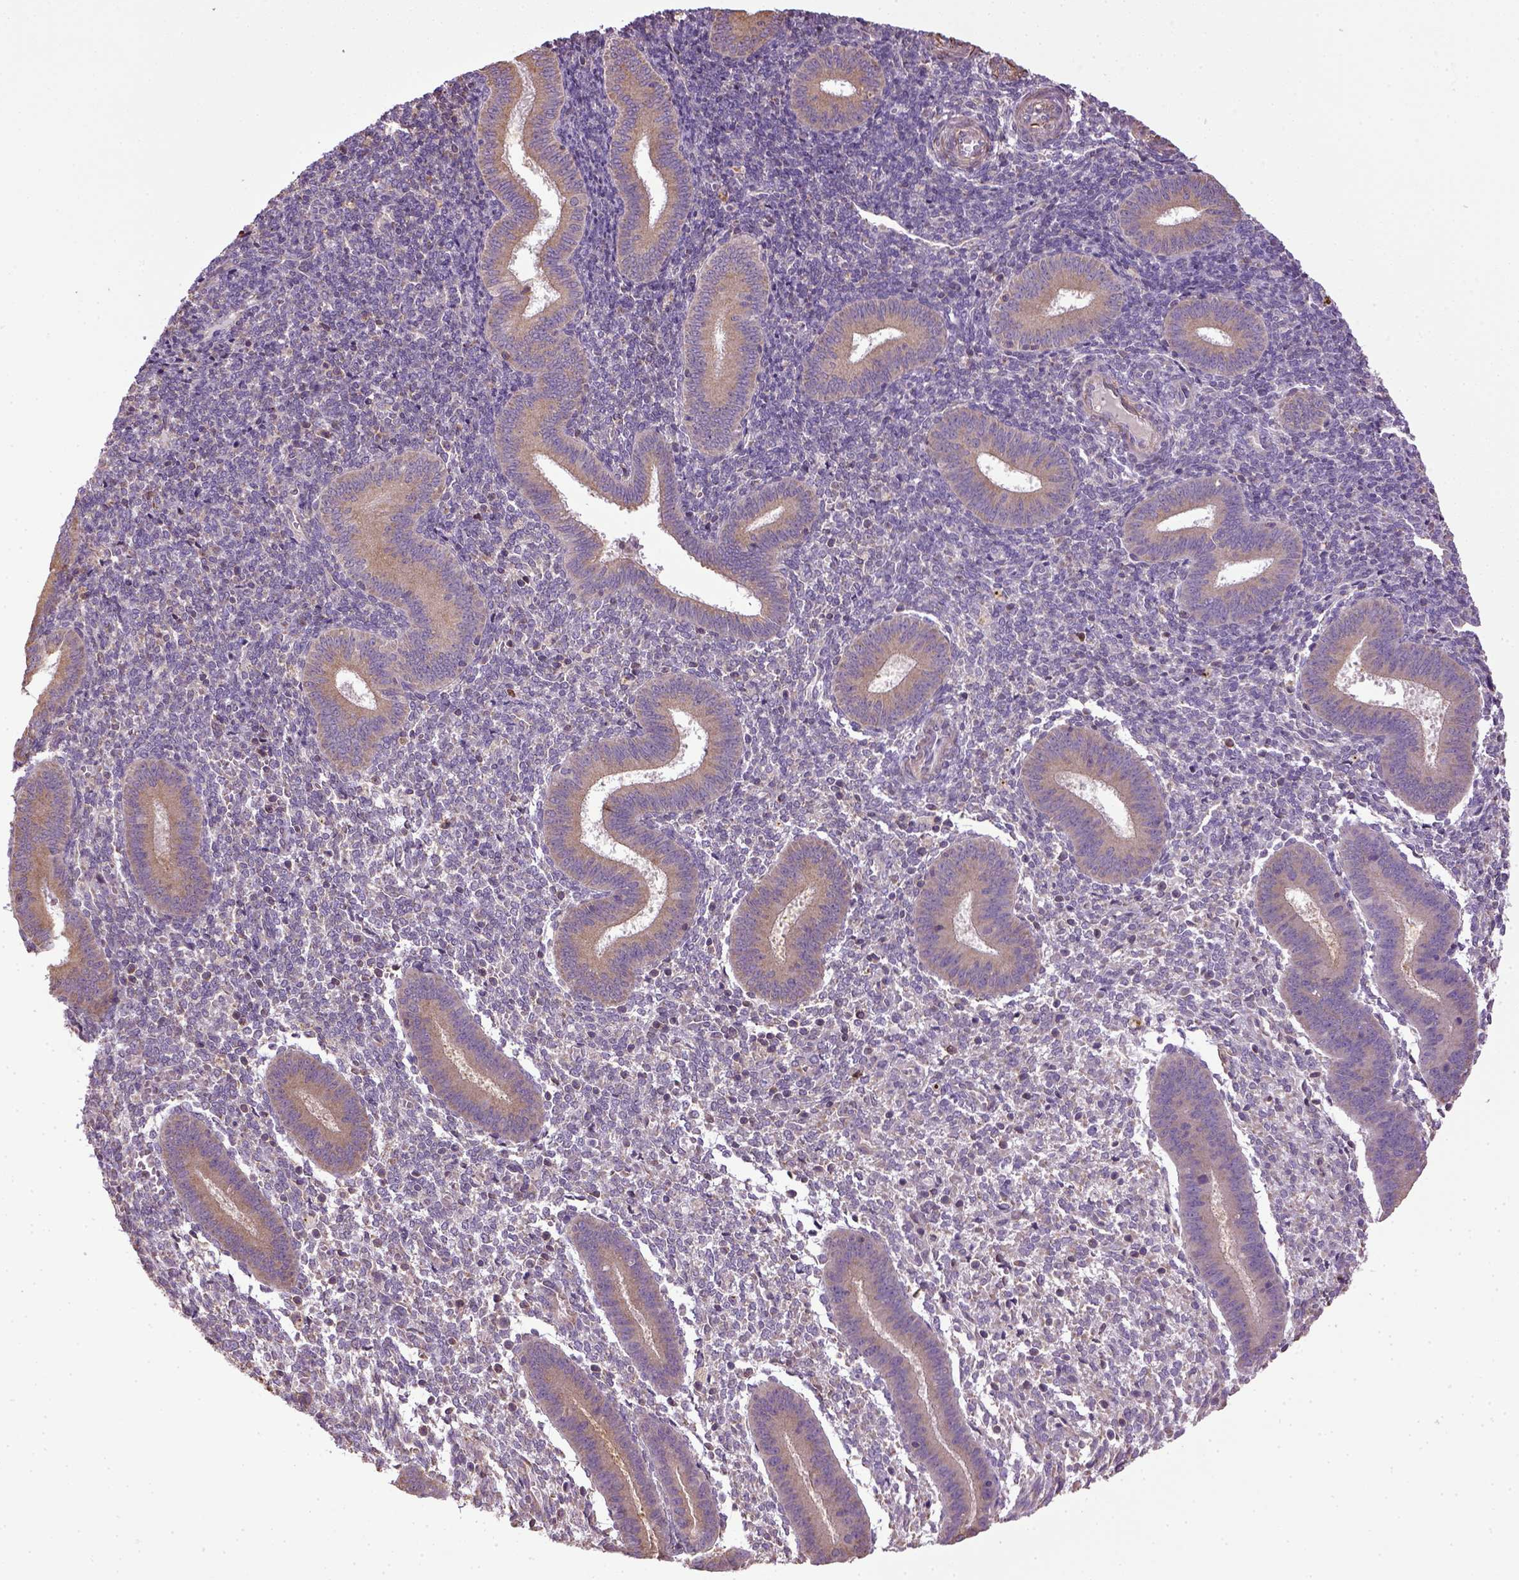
{"staining": {"intensity": "negative", "quantity": "none", "location": "none"}, "tissue": "endometrium", "cell_type": "Cells in endometrial stroma", "image_type": "normal", "snomed": [{"axis": "morphology", "description": "Normal tissue, NOS"}, {"axis": "topography", "description": "Endometrium"}], "caption": "A photomicrograph of human endometrium is negative for staining in cells in endometrial stroma. (DAB IHC, high magnification).", "gene": "TPRG1", "patient": {"sex": "female", "age": 25}}